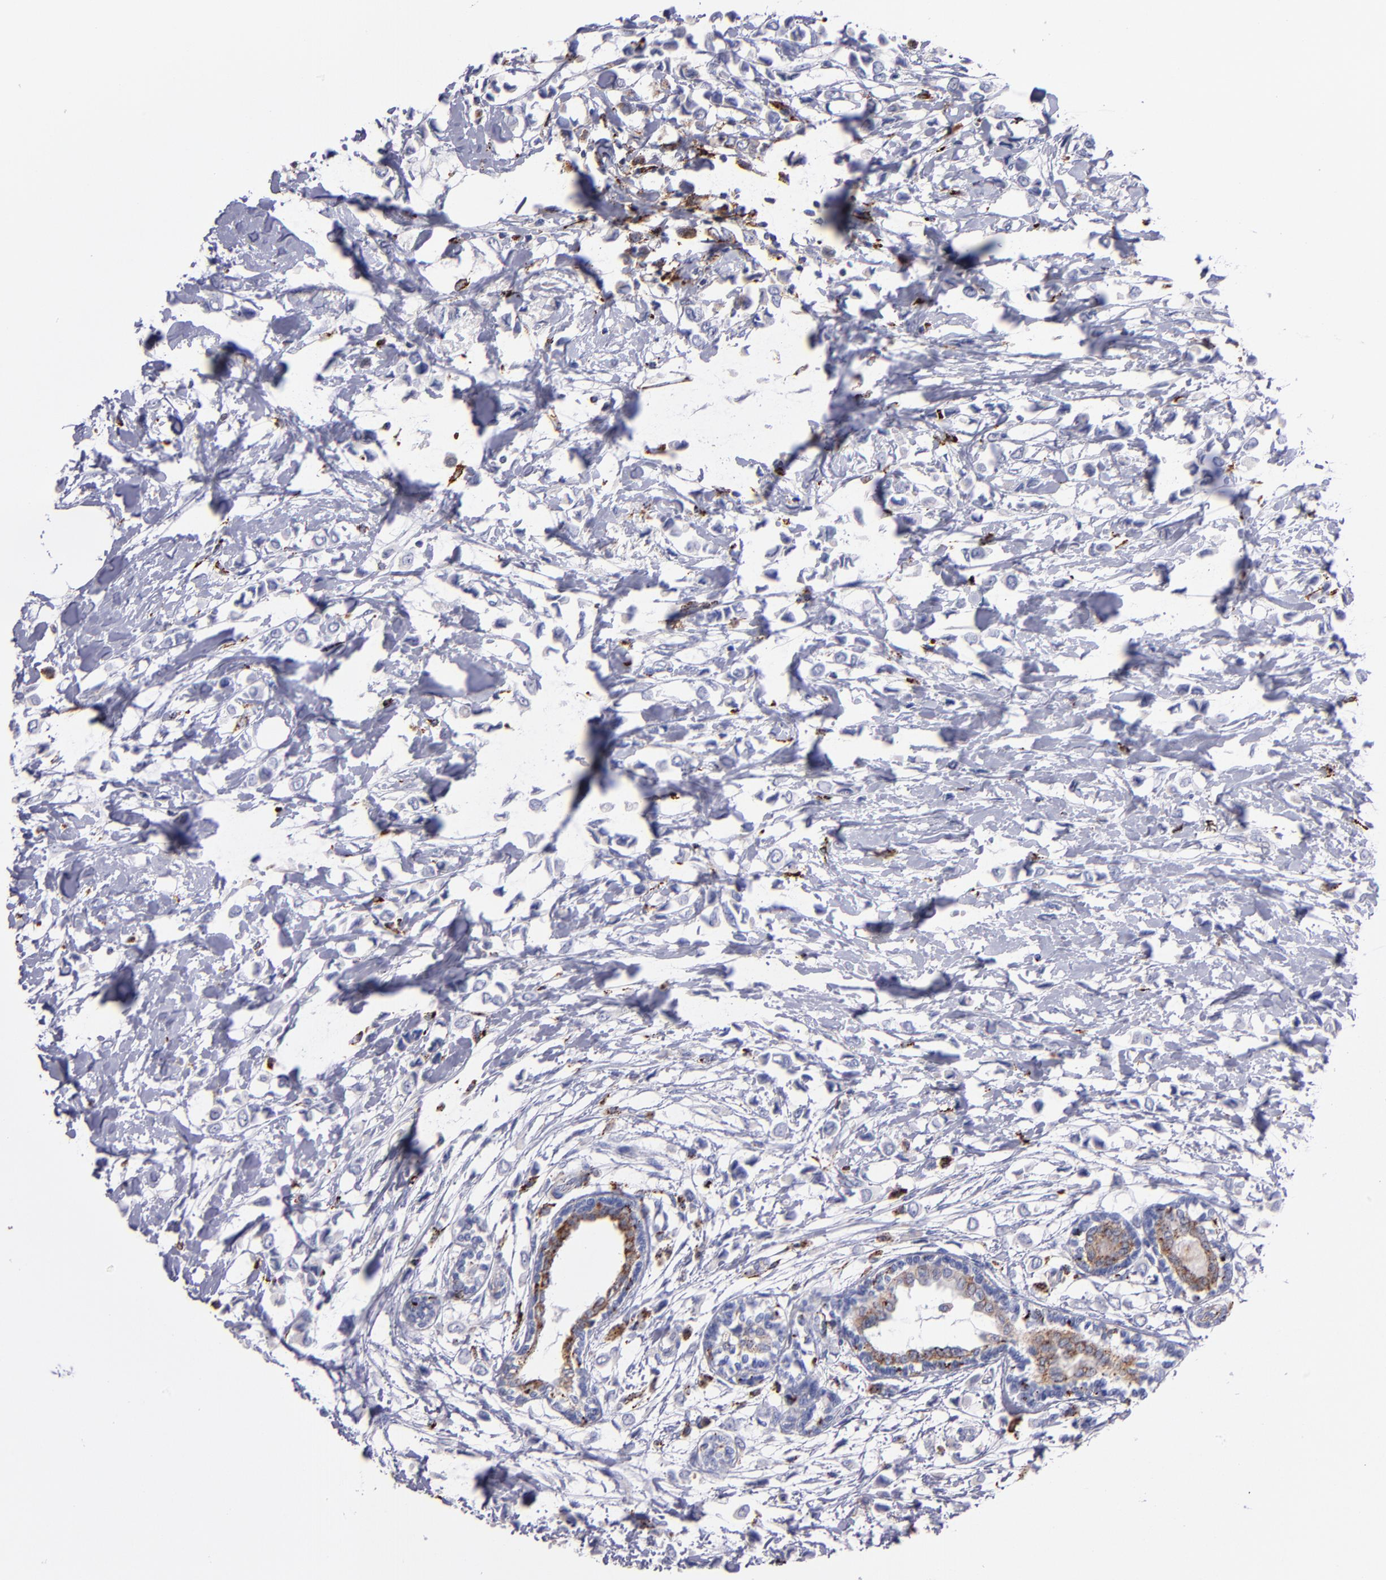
{"staining": {"intensity": "negative", "quantity": "none", "location": "none"}, "tissue": "breast cancer", "cell_type": "Tumor cells", "image_type": "cancer", "snomed": [{"axis": "morphology", "description": "Lobular carcinoma"}, {"axis": "topography", "description": "Breast"}], "caption": "There is no significant staining in tumor cells of lobular carcinoma (breast). (DAB (3,3'-diaminobenzidine) IHC, high magnification).", "gene": "CTSS", "patient": {"sex": "female", "age": 51}}